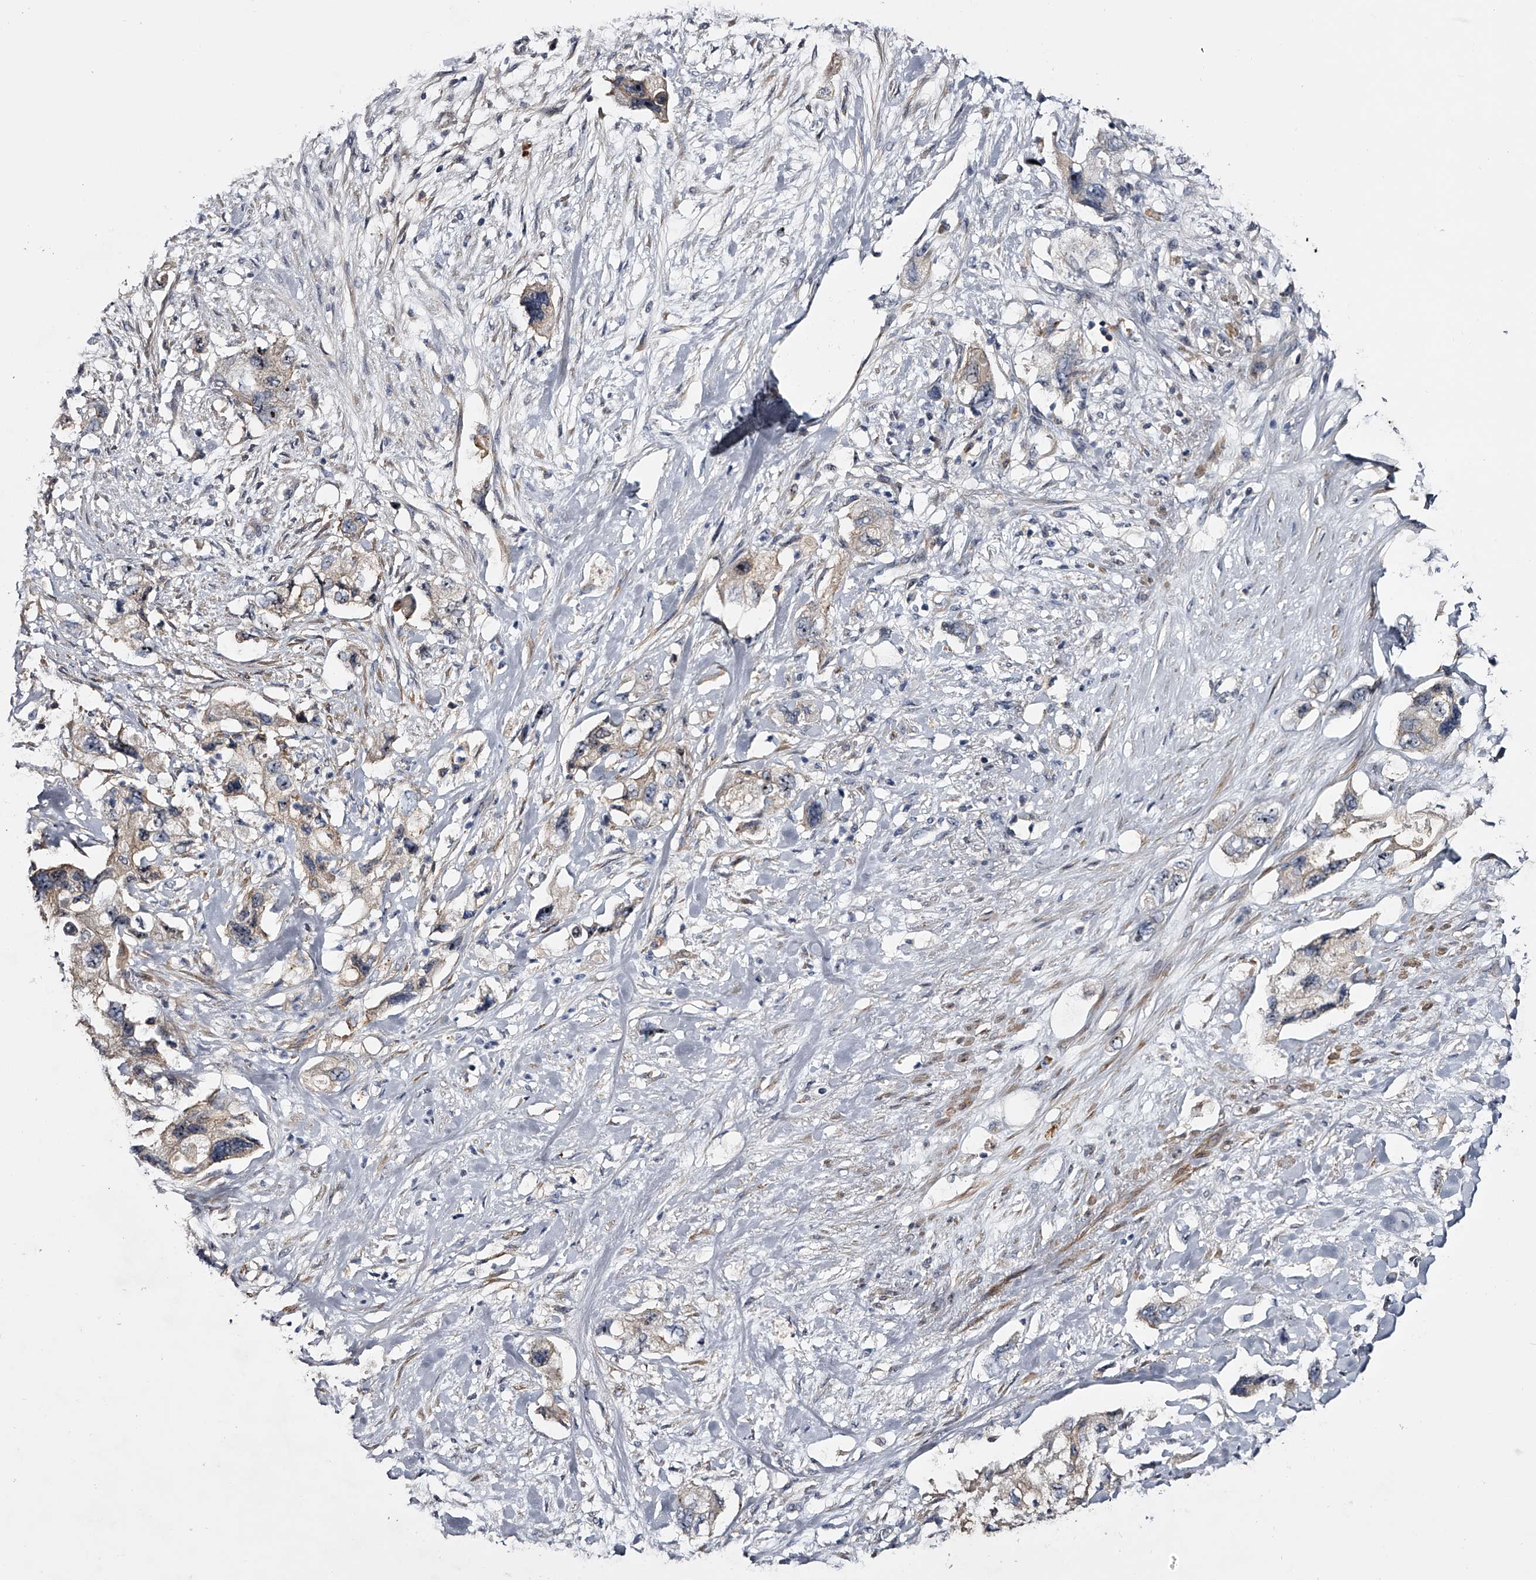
{"staining": {"intensity": "moderate", "quantity": "25%-75%", "location": "nuclear"}, "tissue": "pancreatic cancer", "cell_type": "Tumor cells", "image_type": "cancer", "snomed": [{"axis": "morphology", "description": "Adenocarcinoma, NOS"}, {"axis": "topography", "description": "Pancreas"}], "caption": "Immunohistochemistry (IHC) of human adenocarcinoma (pancreatic) shows medium levels of moderate nuclear expression in approximately 25%-75% of tumor cells. (DAB IHC with brightfield microscopy, high magnification).", "gene": "MDN1", "patient": {"sex": "female", "age": 73}}